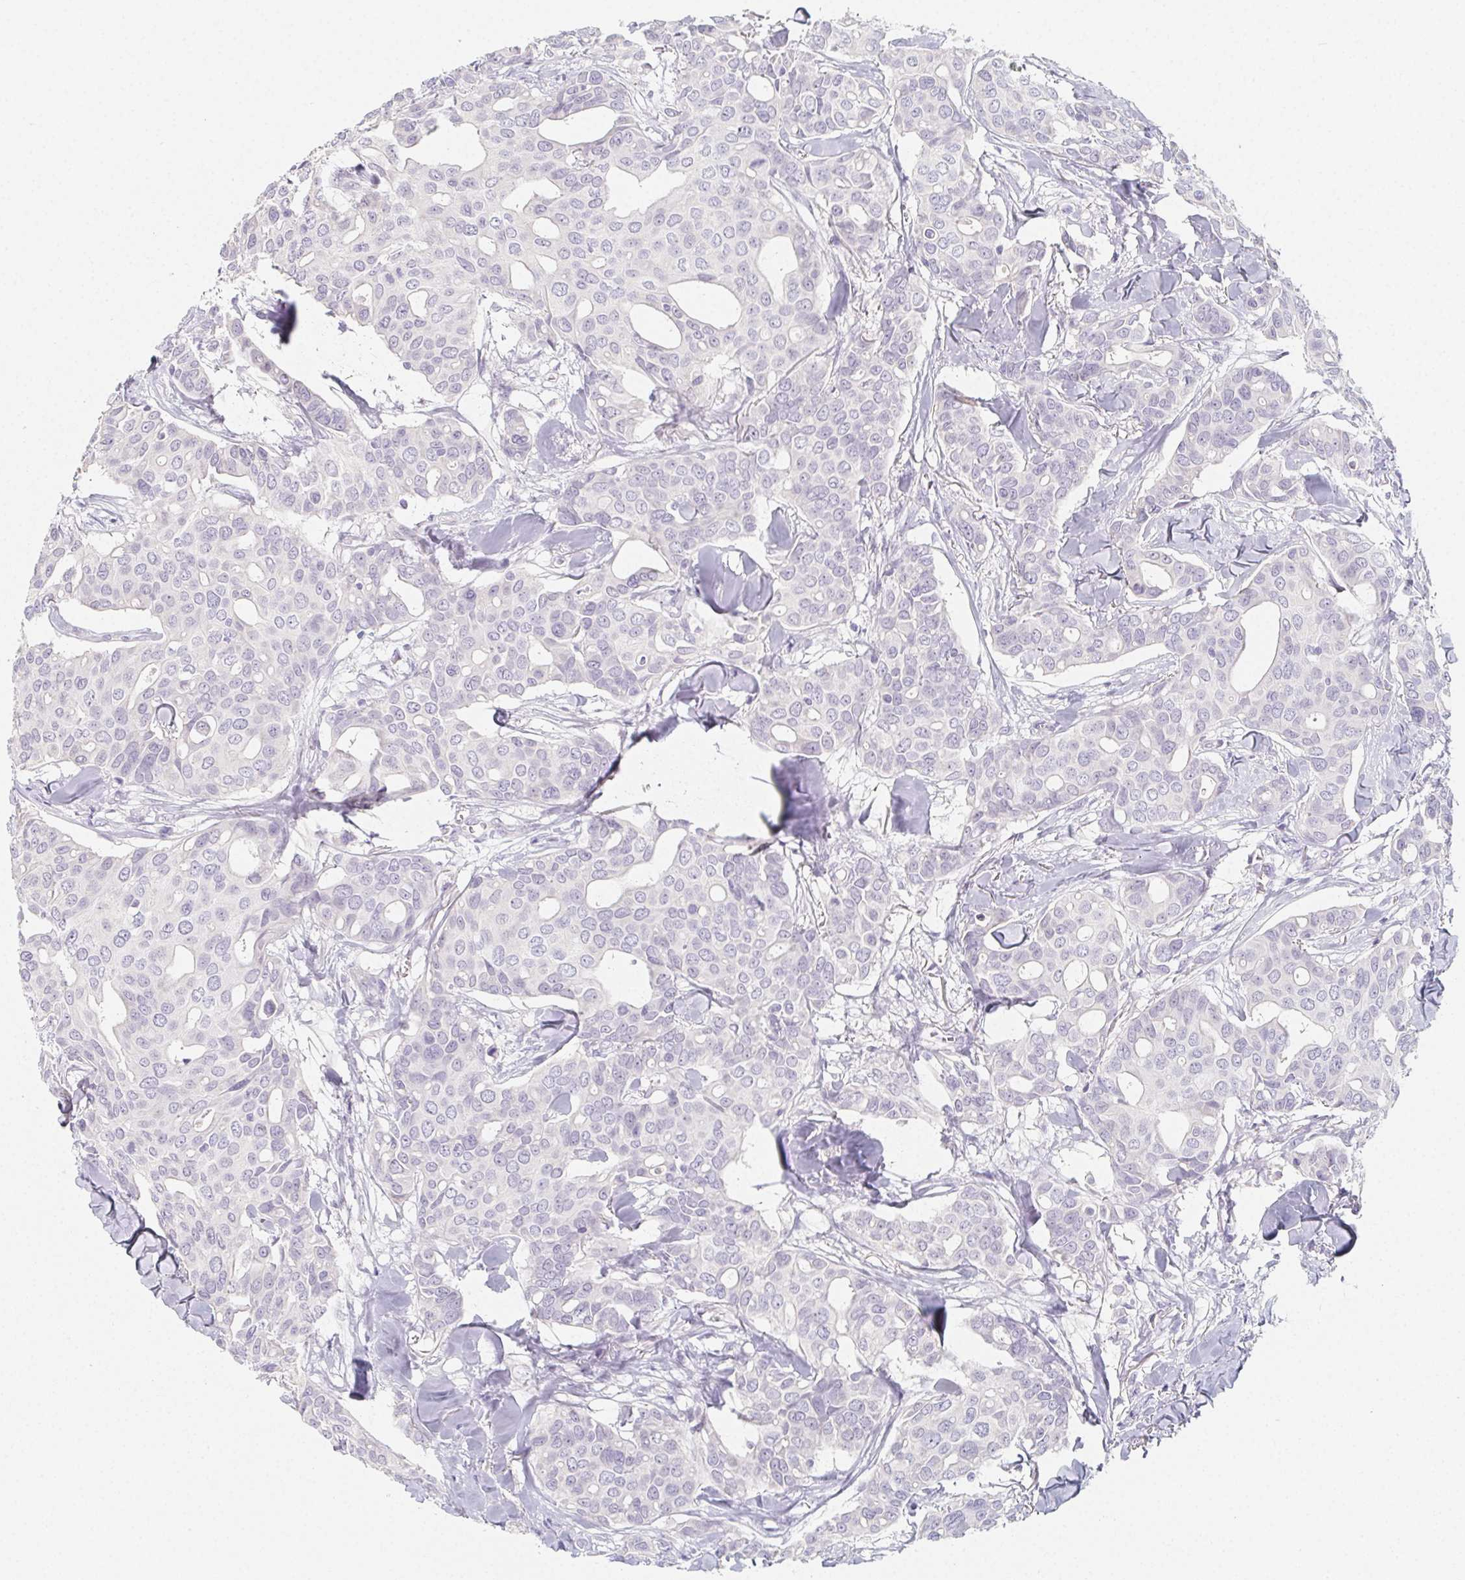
{"staining": {"intensity": "negative", "quantity": "none", "location": "none"}, "tissue": "breast cancer", "cell_type": "Tumor cells", "image_type": "cancer", "snomed": [{"axis": "morphology", "description": "Duct carcinoma"}, {"axis": "topography", "description": "Breast"}], "caption": "An immunohistochemistry (IHC) micrograph of breast infiltrating ductal carcinoma is shown. There is no staining in tumor cells of breast infiltrating ductal carcinoma.", "gene": "GLIPR1L1", "patient": {"sex": "female", "age": 54}}